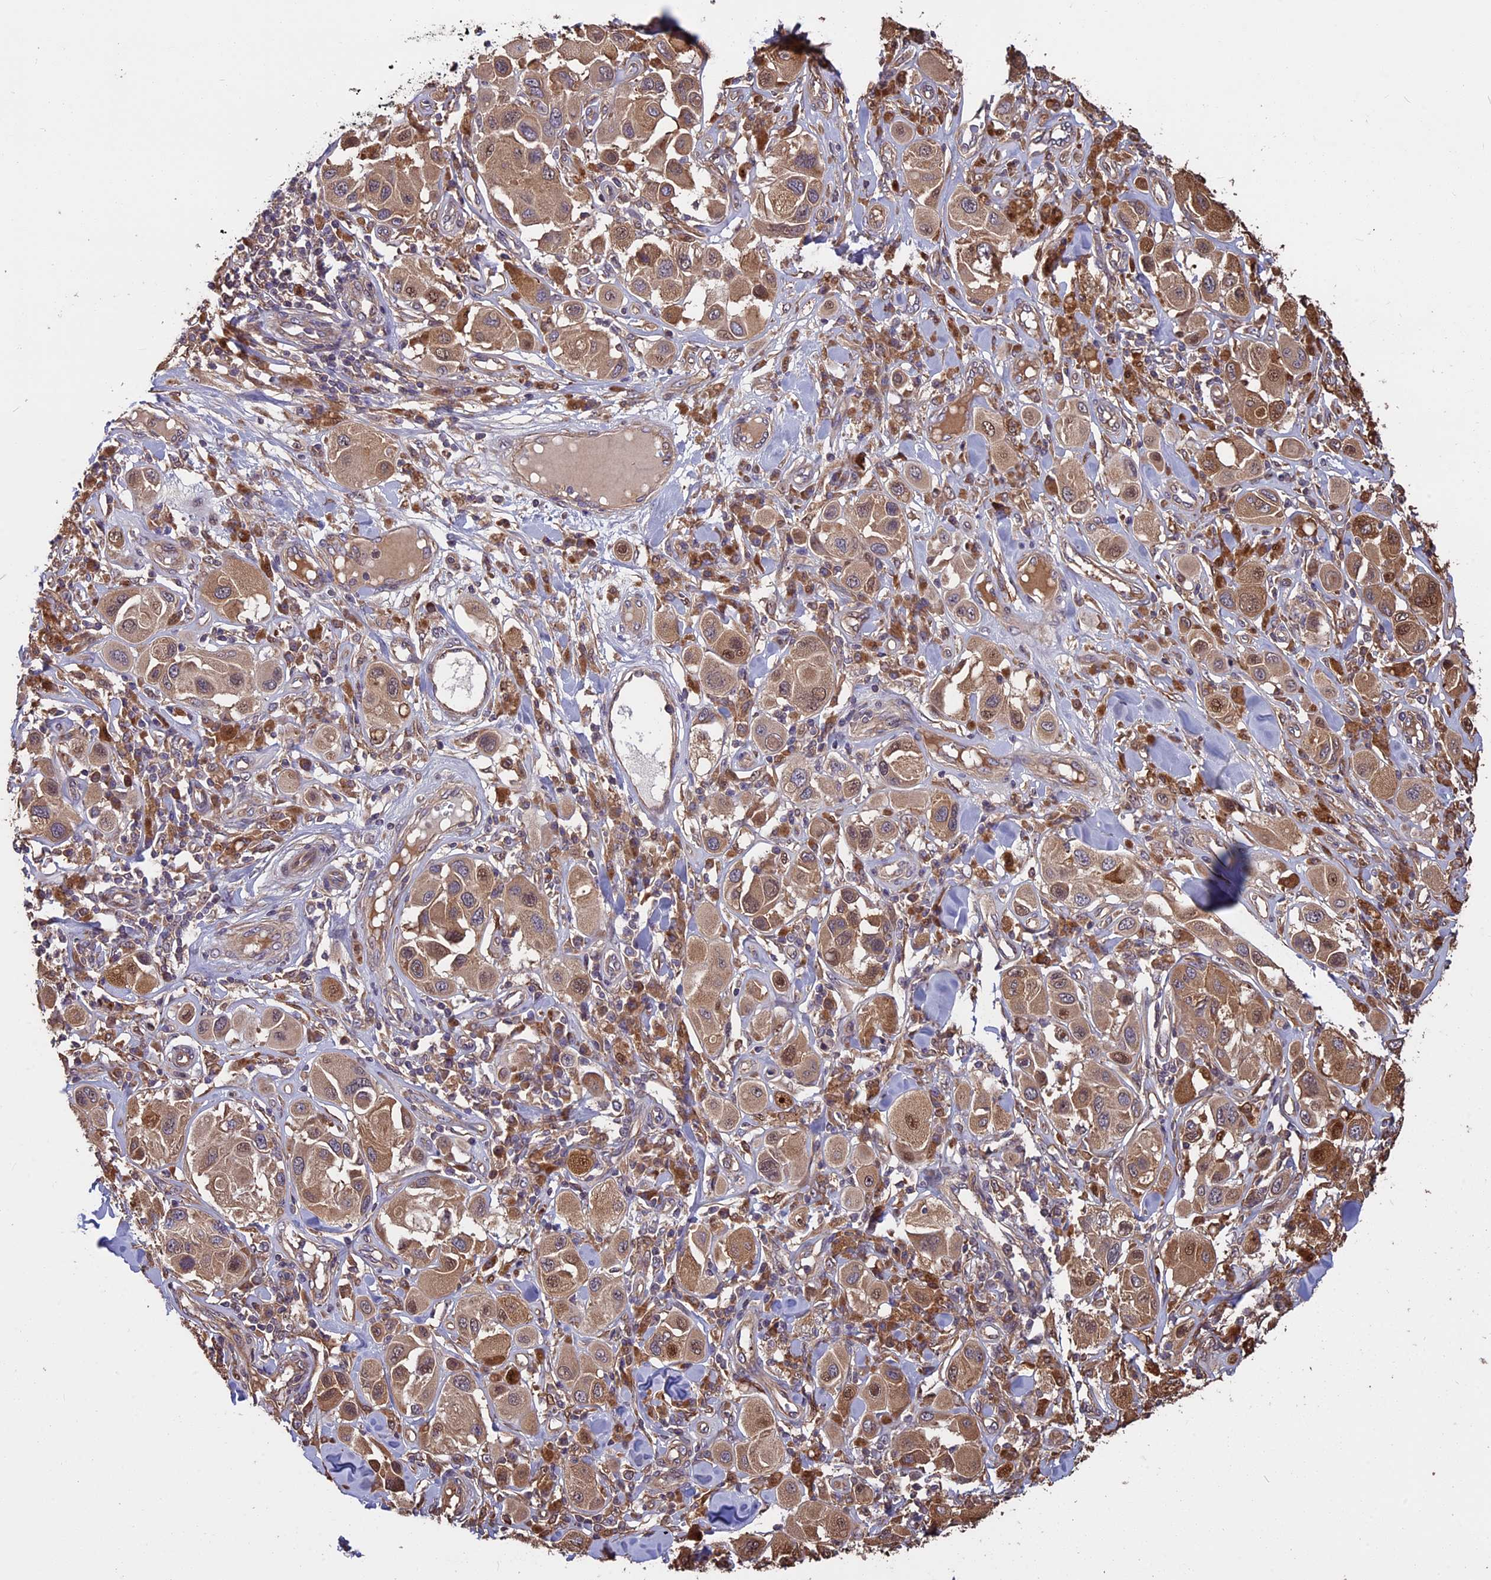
{"staining": {"intensity": "moderate", "quantity": ">75%", "location": "cytoplasmic/membranous"}, "tissue": "melanoma", "cell_type": "Tumor cells", "image_type": "cancer", "snomed": [{"axis": "morphology", "description": "Malignant melanoma, Metastatic site"}, {"axis": "topography", "description": "Skin"}], "caption": "Protein staining of melanoma tissue demonstrates moderate cytoplasmic/membranous expression in approximately >75% of tumor cells. The staining was performed using DAB, with brown indicating positive protein expression. Nuclei are stained blue with hematoxylin.", "gene": "VWA3A", "patient": {"sex": "male", "age": 41}}